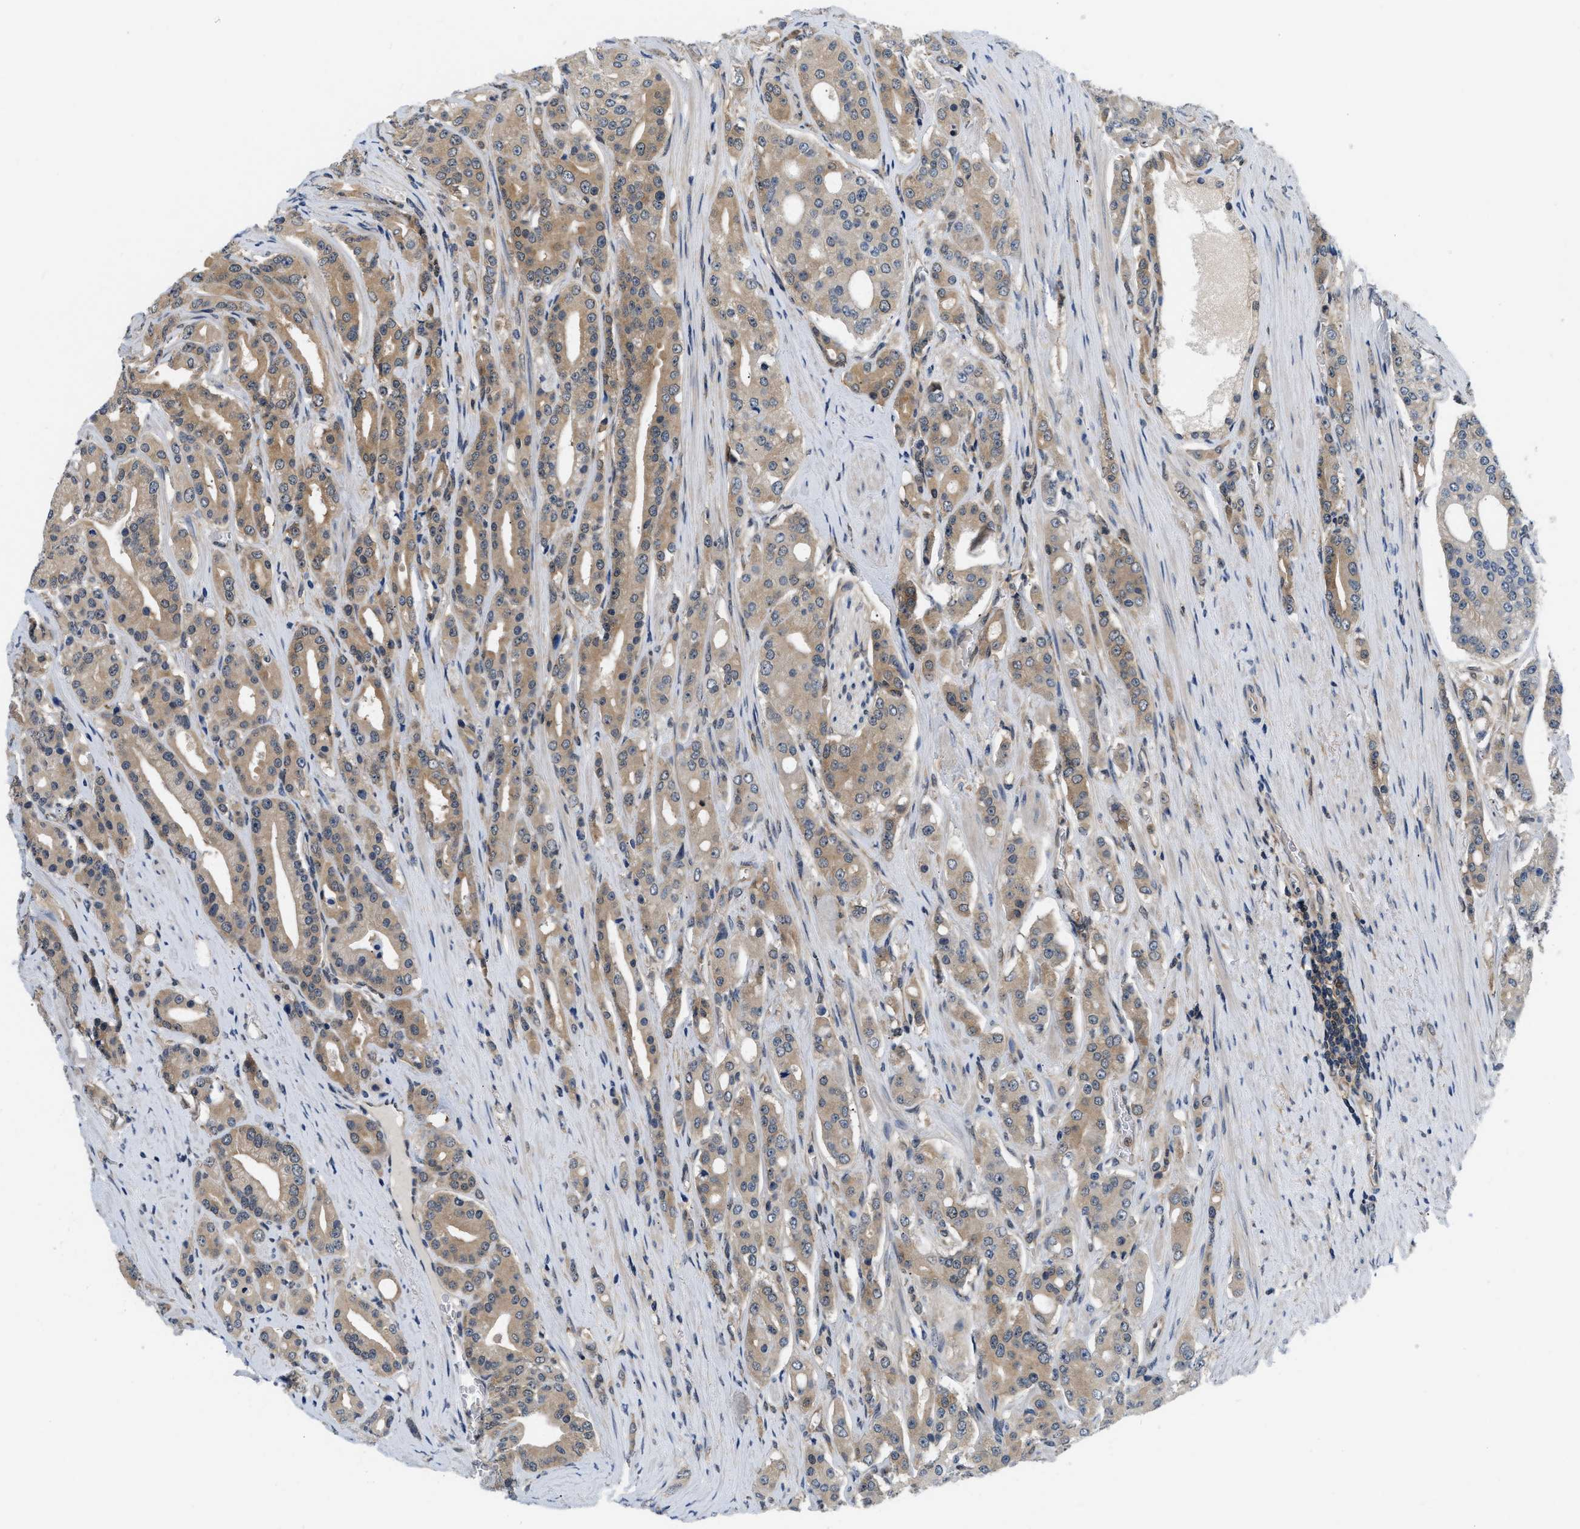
{"staining": {"intensity": "moderate", "quantity": ">75%", "location": "cytoplasmic/membranous"}, "tissue": "prostate cancer", "cell_type": "Tumor cells", "image_type": "cancer", "snomed": [{"axis": "morphology", "description": "Adenocarcinoma, High grade"}, {"axis": "topography", "description": "Prostate"}], "caption": "Immunohistochemical staining of human prostate cancer (high-grade adenocarcinoma) shows medium levels of moderate cytoplasmic/membranous protein positivity in approximately >75% of tumor cells.", "gene": "EIF4EBP2", "patient": {"sex": "male", "age": 71}}